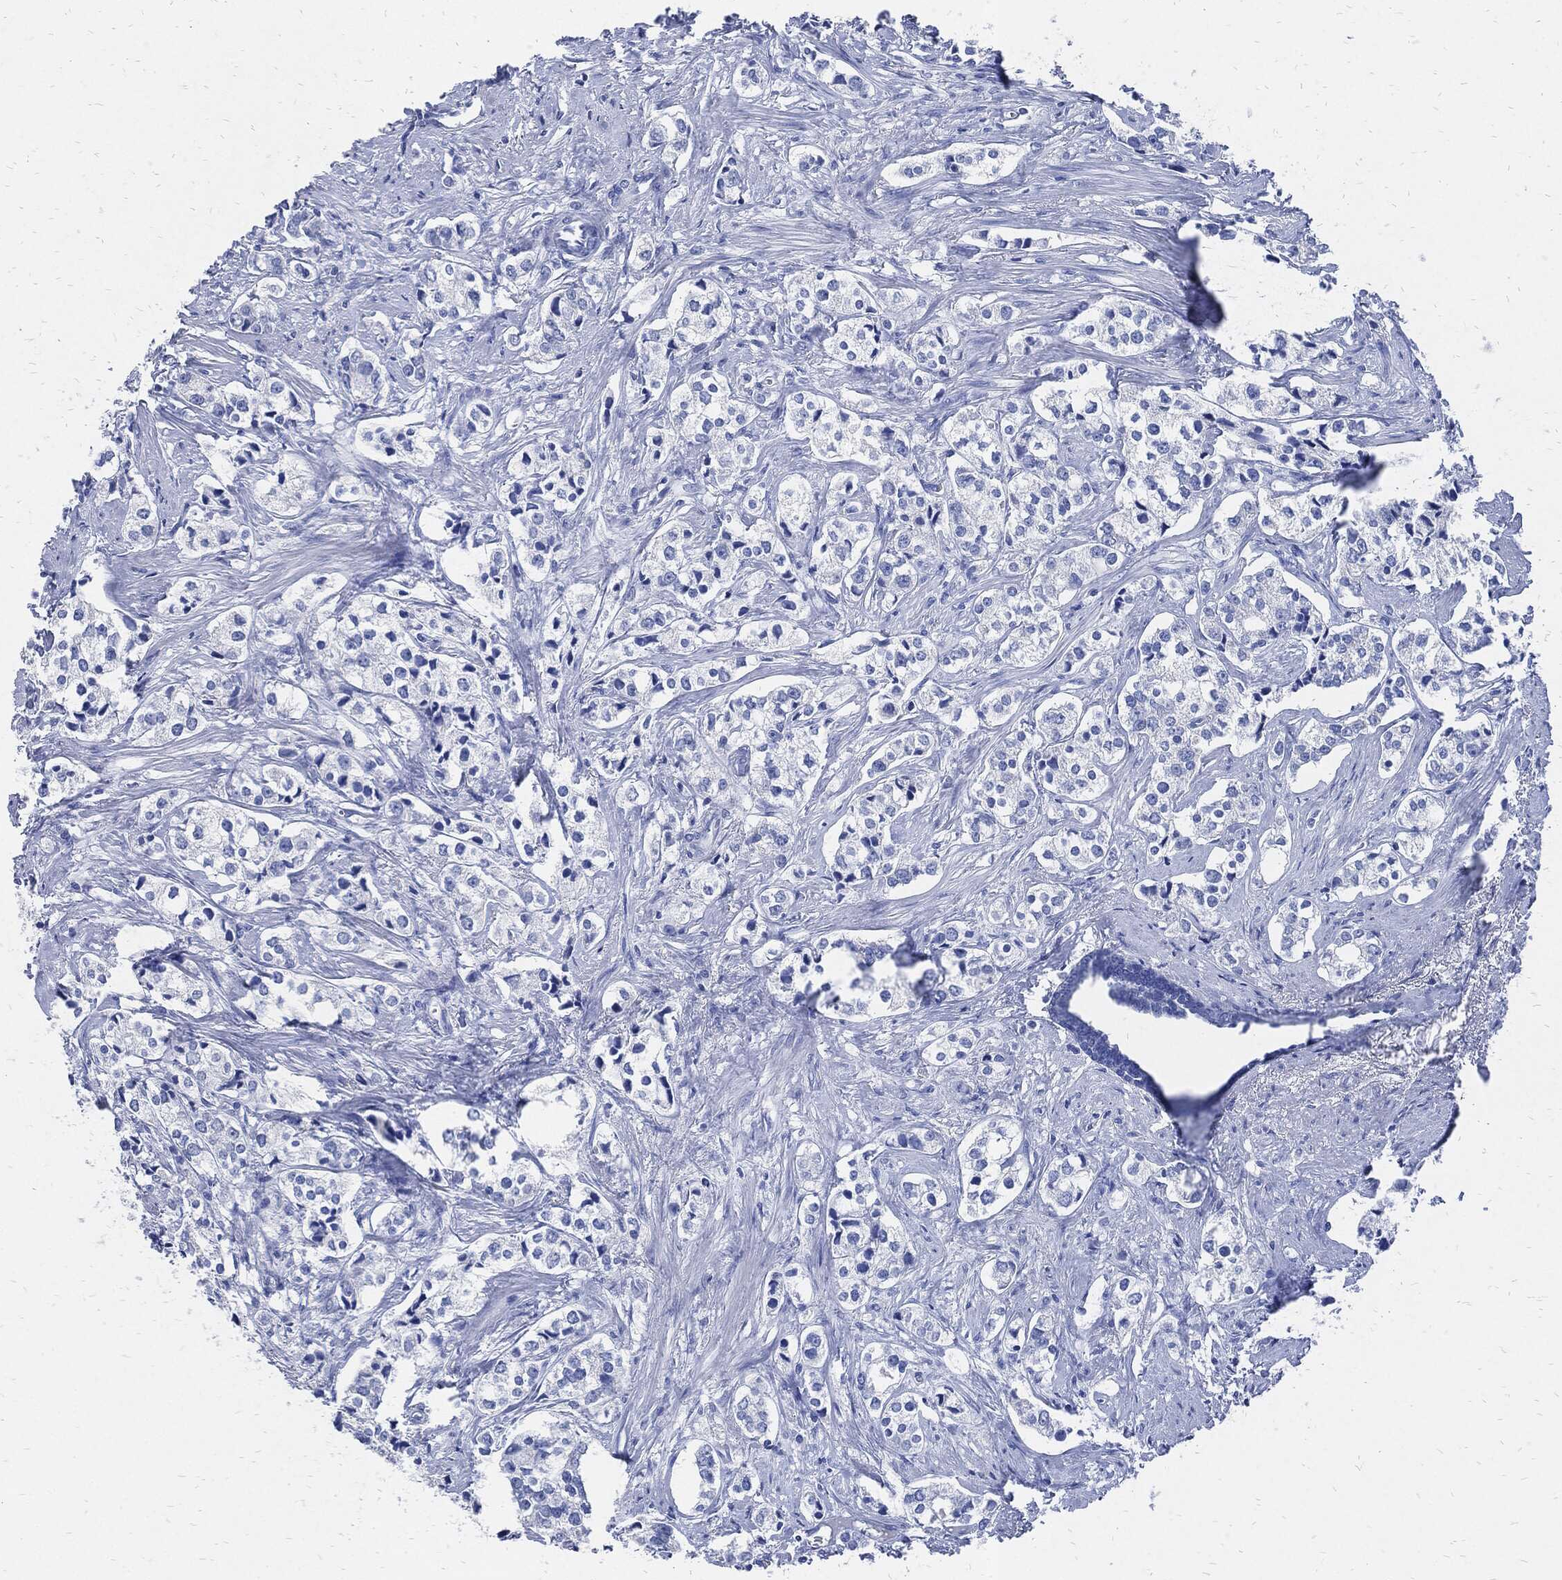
{"staining": {"intensity": "negative", "quantity": "none", "location": "none"}, "tissue": "prostate cancer", "cell_type": "Tumor cells", "image_type": "cancer", "snomed": [{"axis": "morphology", "description": "Adenocarcinoma, NOS"}, {"axis": "topography", "description": "Prostate and seminal vesicle, NOS"}], "caption": "Histopathology image shows no protein expression in tumor cells of adenocarcinoma (prostate) tissue.", "gene": "FABP4", "patient": {"sex": "male", "age": 63}}